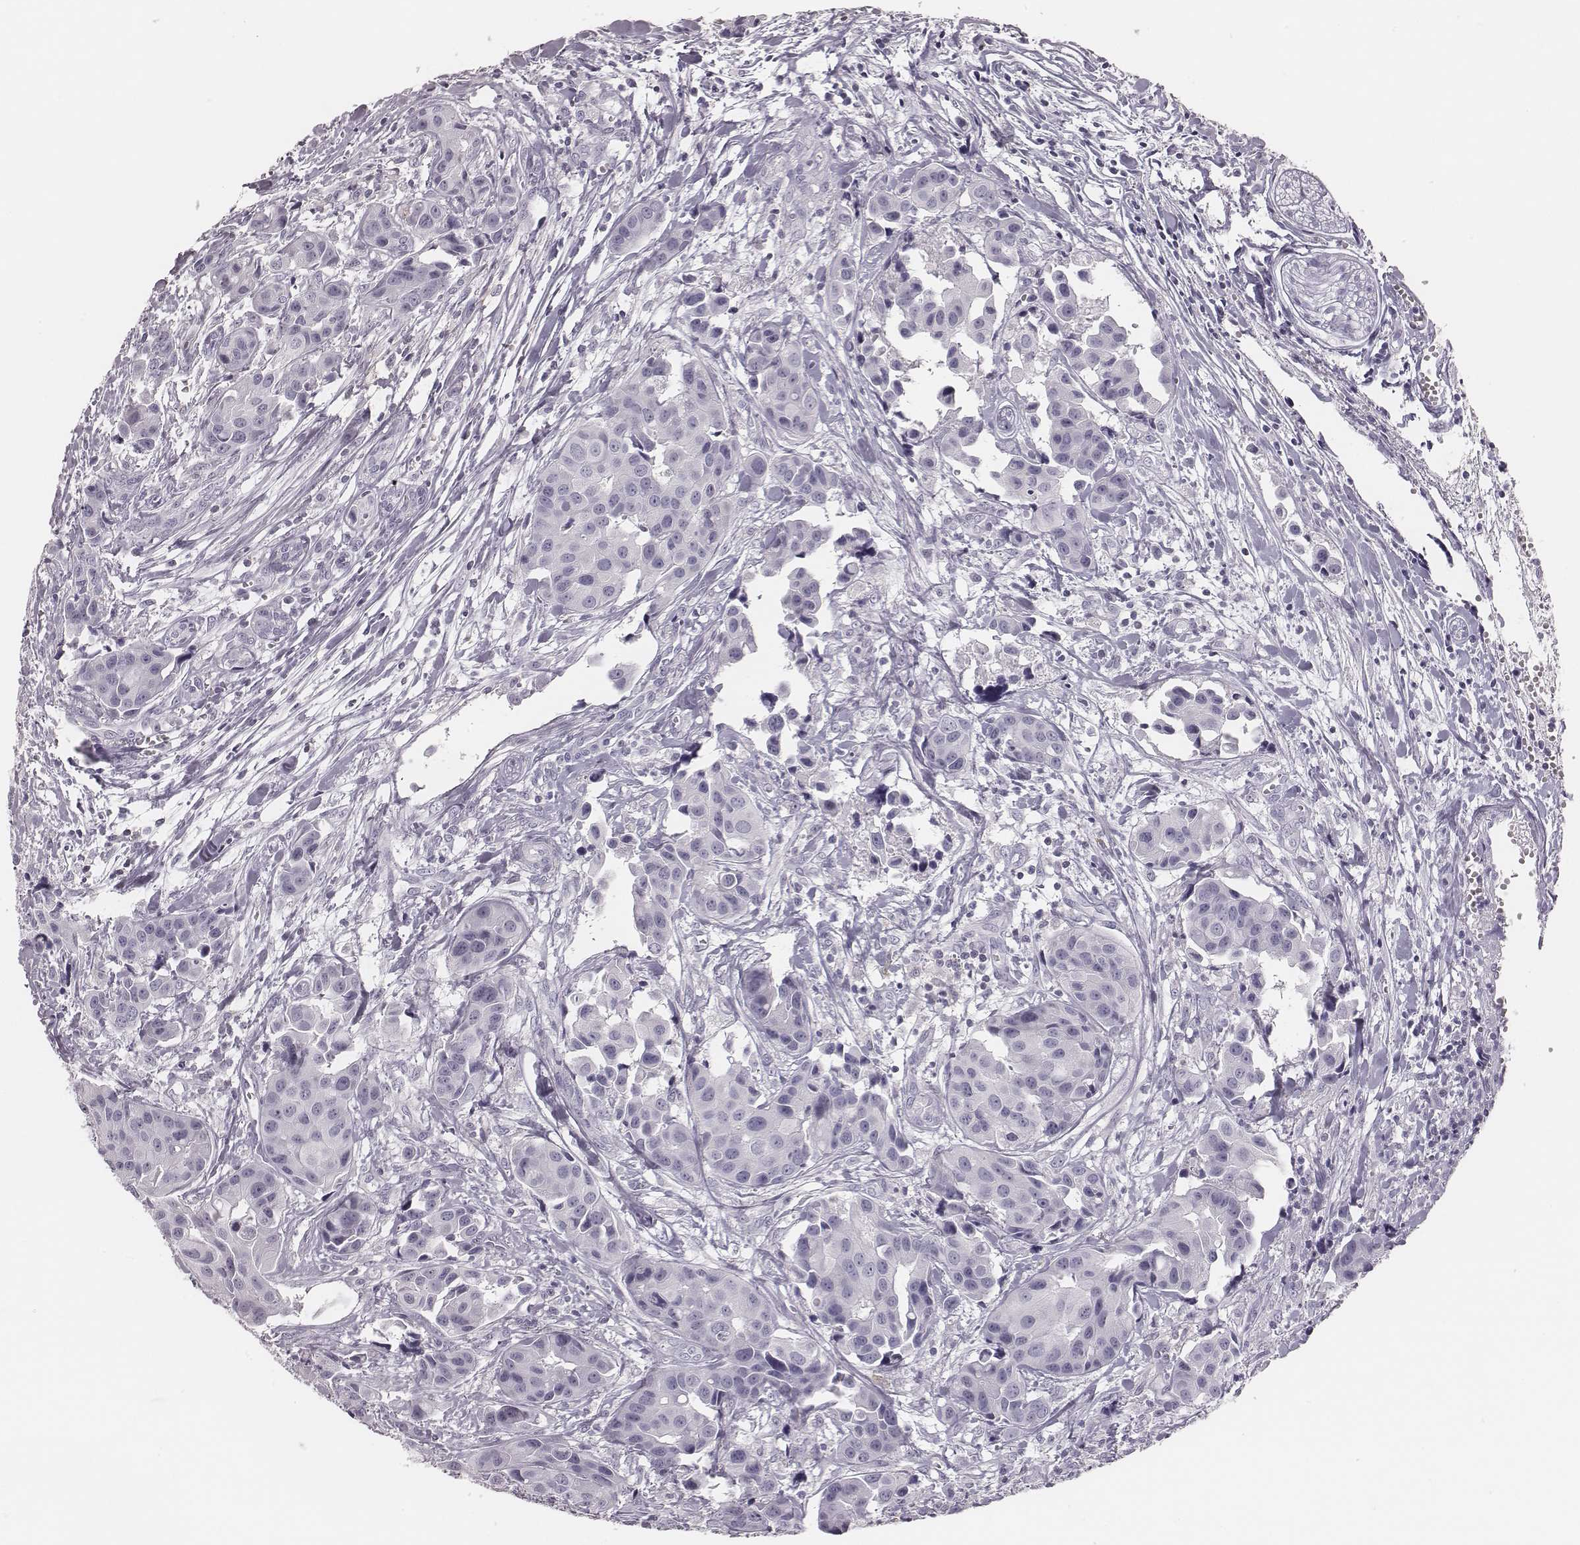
{"staining": {"intensity": "negative", "quantity": "none", "location": "none"}, "tissue": "head and neck cancer", "cell_type": "Tumor cells", "image_type": "cancer", "snomed": [{"axis": "morphology", "description": "Adenocarcinoma, NOS"}, {"axis": "topography", "description": "Head-Neck"}], "caption": "The IHC micrograph has no significant staining in tumor cells of head and neck cancer tissue.", "gene": "ZNF365", "patient": {"sex": "male", "age": 76}}